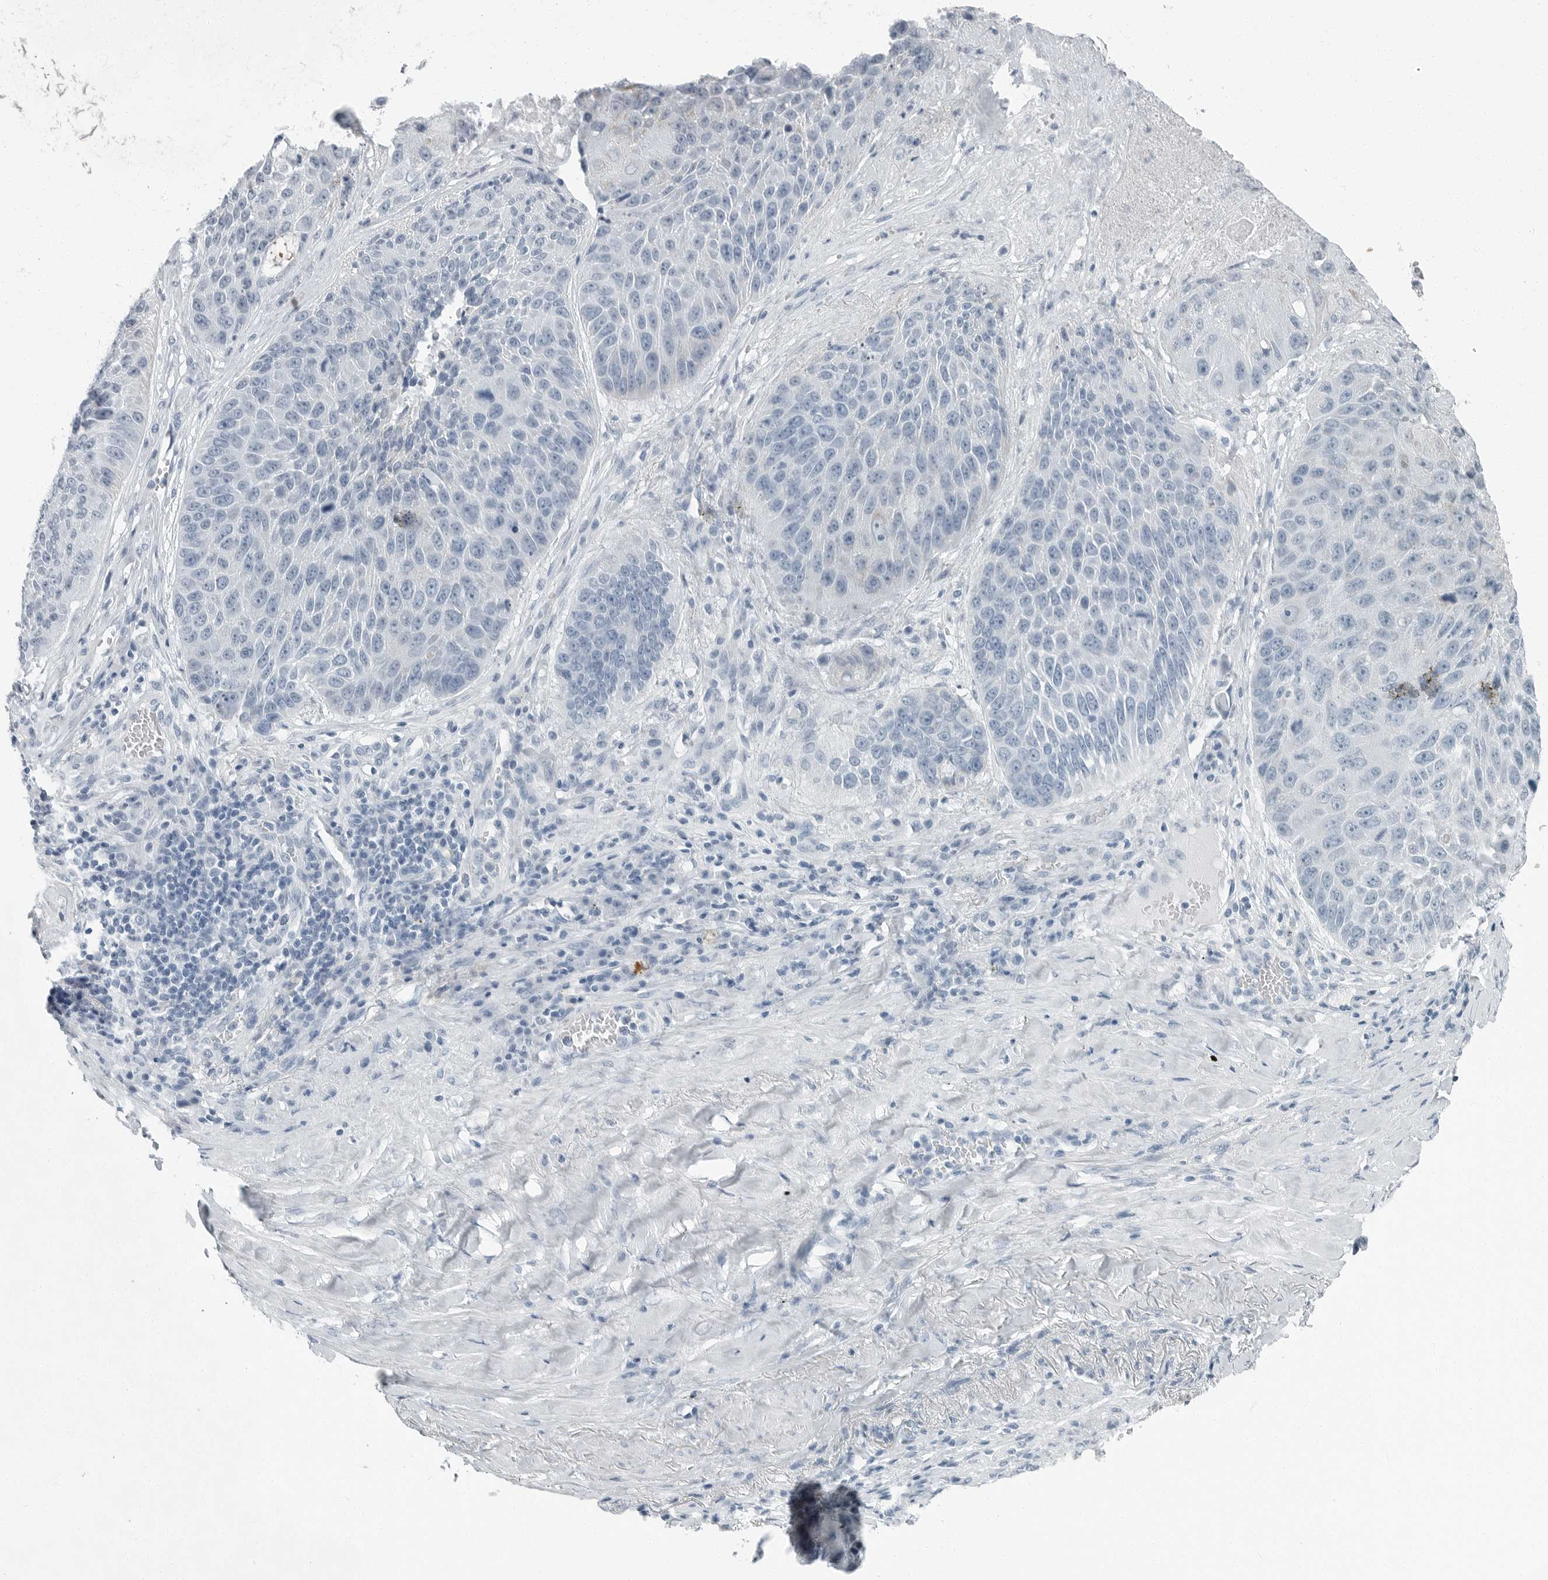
{"staining": {"intensity": "negative", "quantity": "none", "location": "none"}, "tissue": "lung cancer", "cell_type": "Tumor cells", "image_type": "cancer", "snomed": [{"axis": "morphology", "description": "Squamous cell carcinoma, NOS"}, {"axis": "topography", "description": "Lung"}], "caption": "This is an immunohistochemistry (IHC) image of squamous cell carcinoma (lung). There is no expression in tumor cells.", "gene": "ZPBP2", "patient": {"sex": "male", "age": 61}}